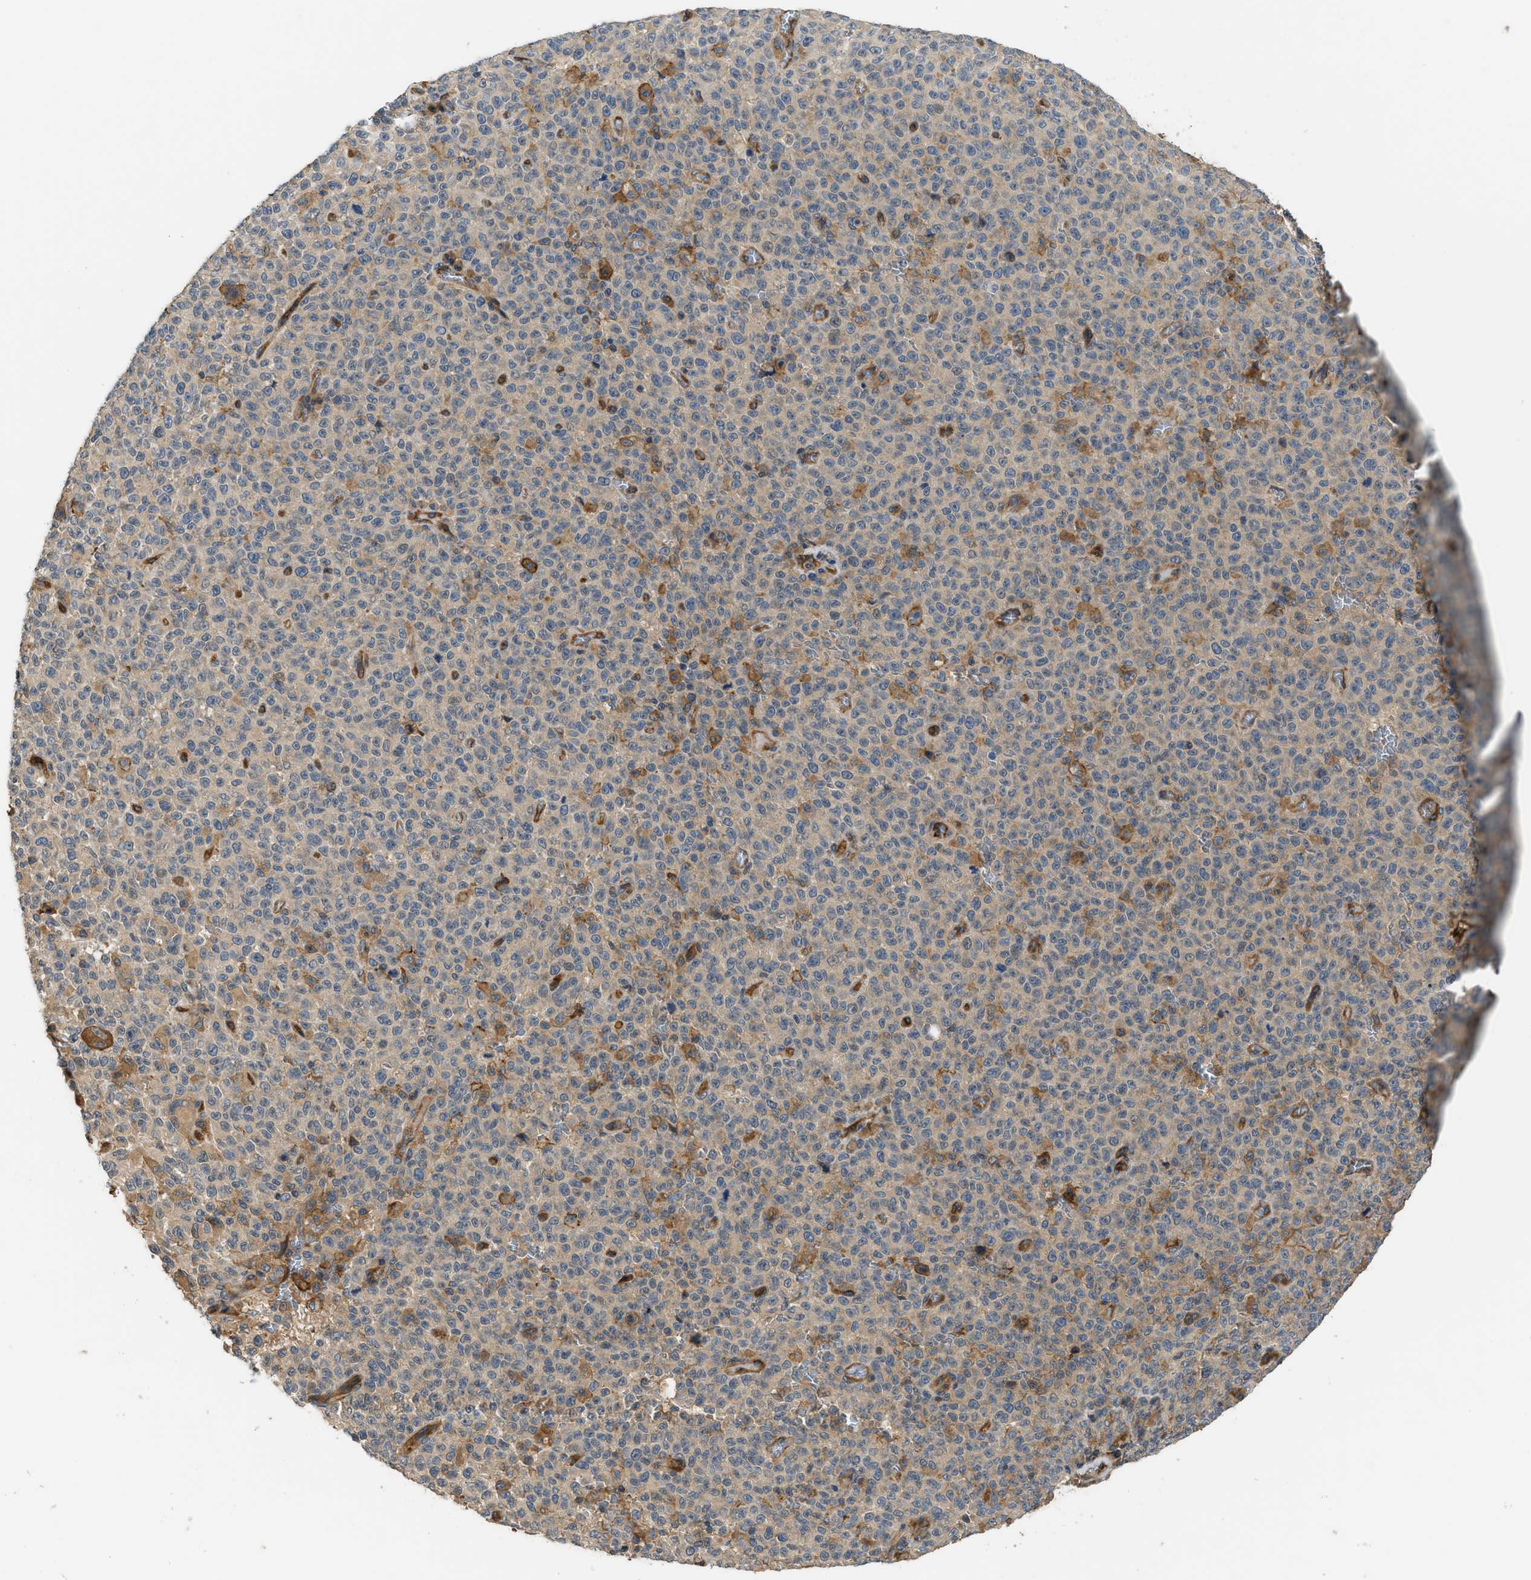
{"staining": {"intensity": "weak", "quantity": ">75%", "location": "cytoplasmic/membranous"}, "tissue": "melanoma", "cell_type": "Tumor cells", "image_type": "cancer", "snomed": [{"axis": "morphology", "description": "Malignant melanoma, NOS"}, {"axis": "topography", "description": "Skin"}], "caption": "Brown immunohistochemical staining in human melanoma demonstrates weak cytoplasmic/membranous staining in about >75% of tumor cells. The staining was performed using DAB to visualize the protein expression in brown, while the nuclei were stained in blue with hematoxylin (Magnification: 20x).", "gene": "DDHD2", "patient": {"sex": "female", "age": 82}}